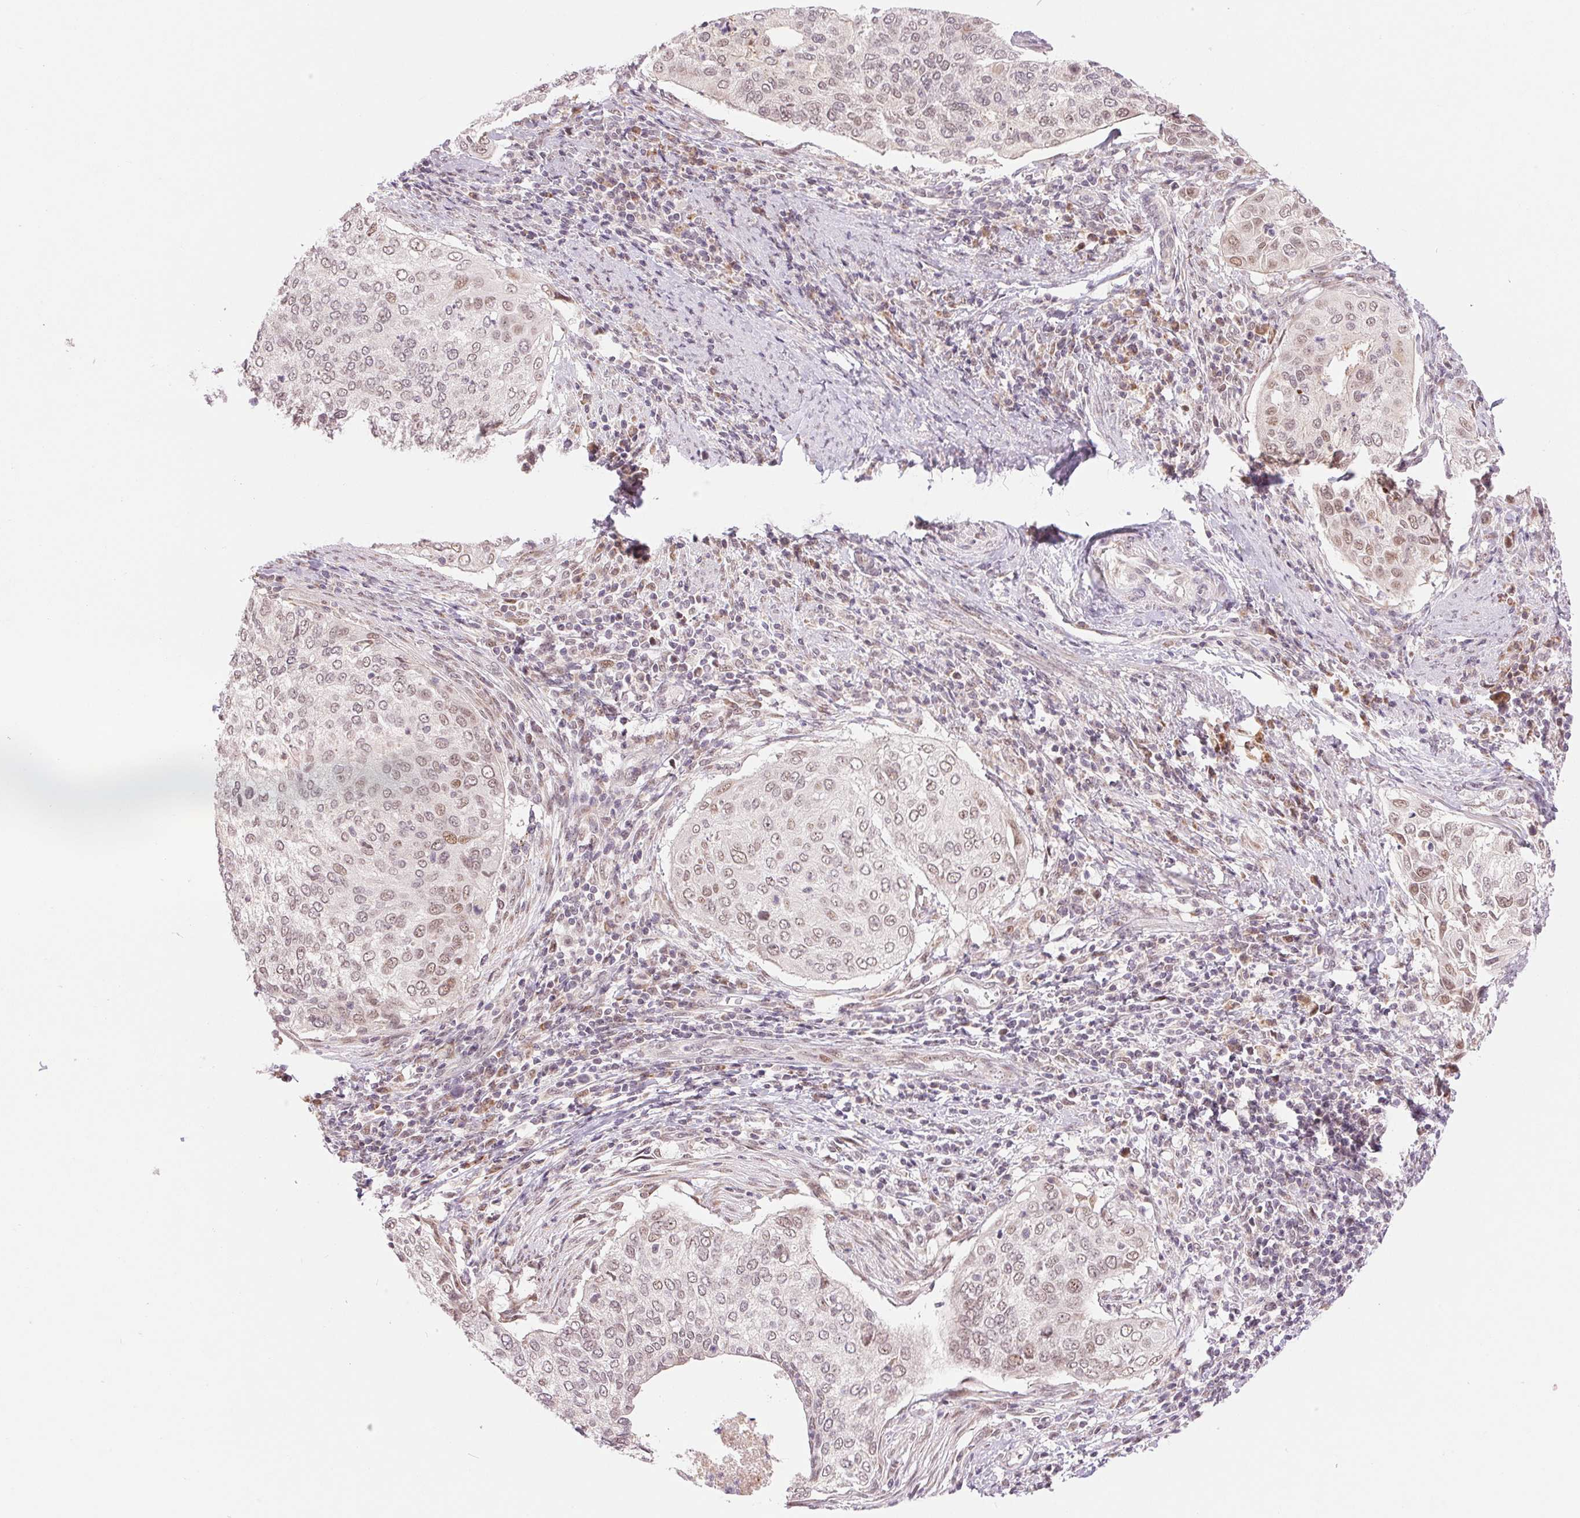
{"staining": {"intensity": "weak", "quantity": ">75%", "location": "nuclear"}, "tissue": "cervical cancer", "cell_type": "Tumor cells", "image_type": "cancer", "snomed": [{"axis": "morphology", "description": "Squamous cell carcinoma, NOS"}, {"axis": "topography", "description": "Cervix"}], "caption": "Approximately >75% of tumor cells in human squamous cell carcinoma (cervical) demonstrate weak nuclear protein positivity as visualized by brown immunohistochemical staining.", "gene": "ARHGAP32", "patient": {"sex": "female", "age": 38}}